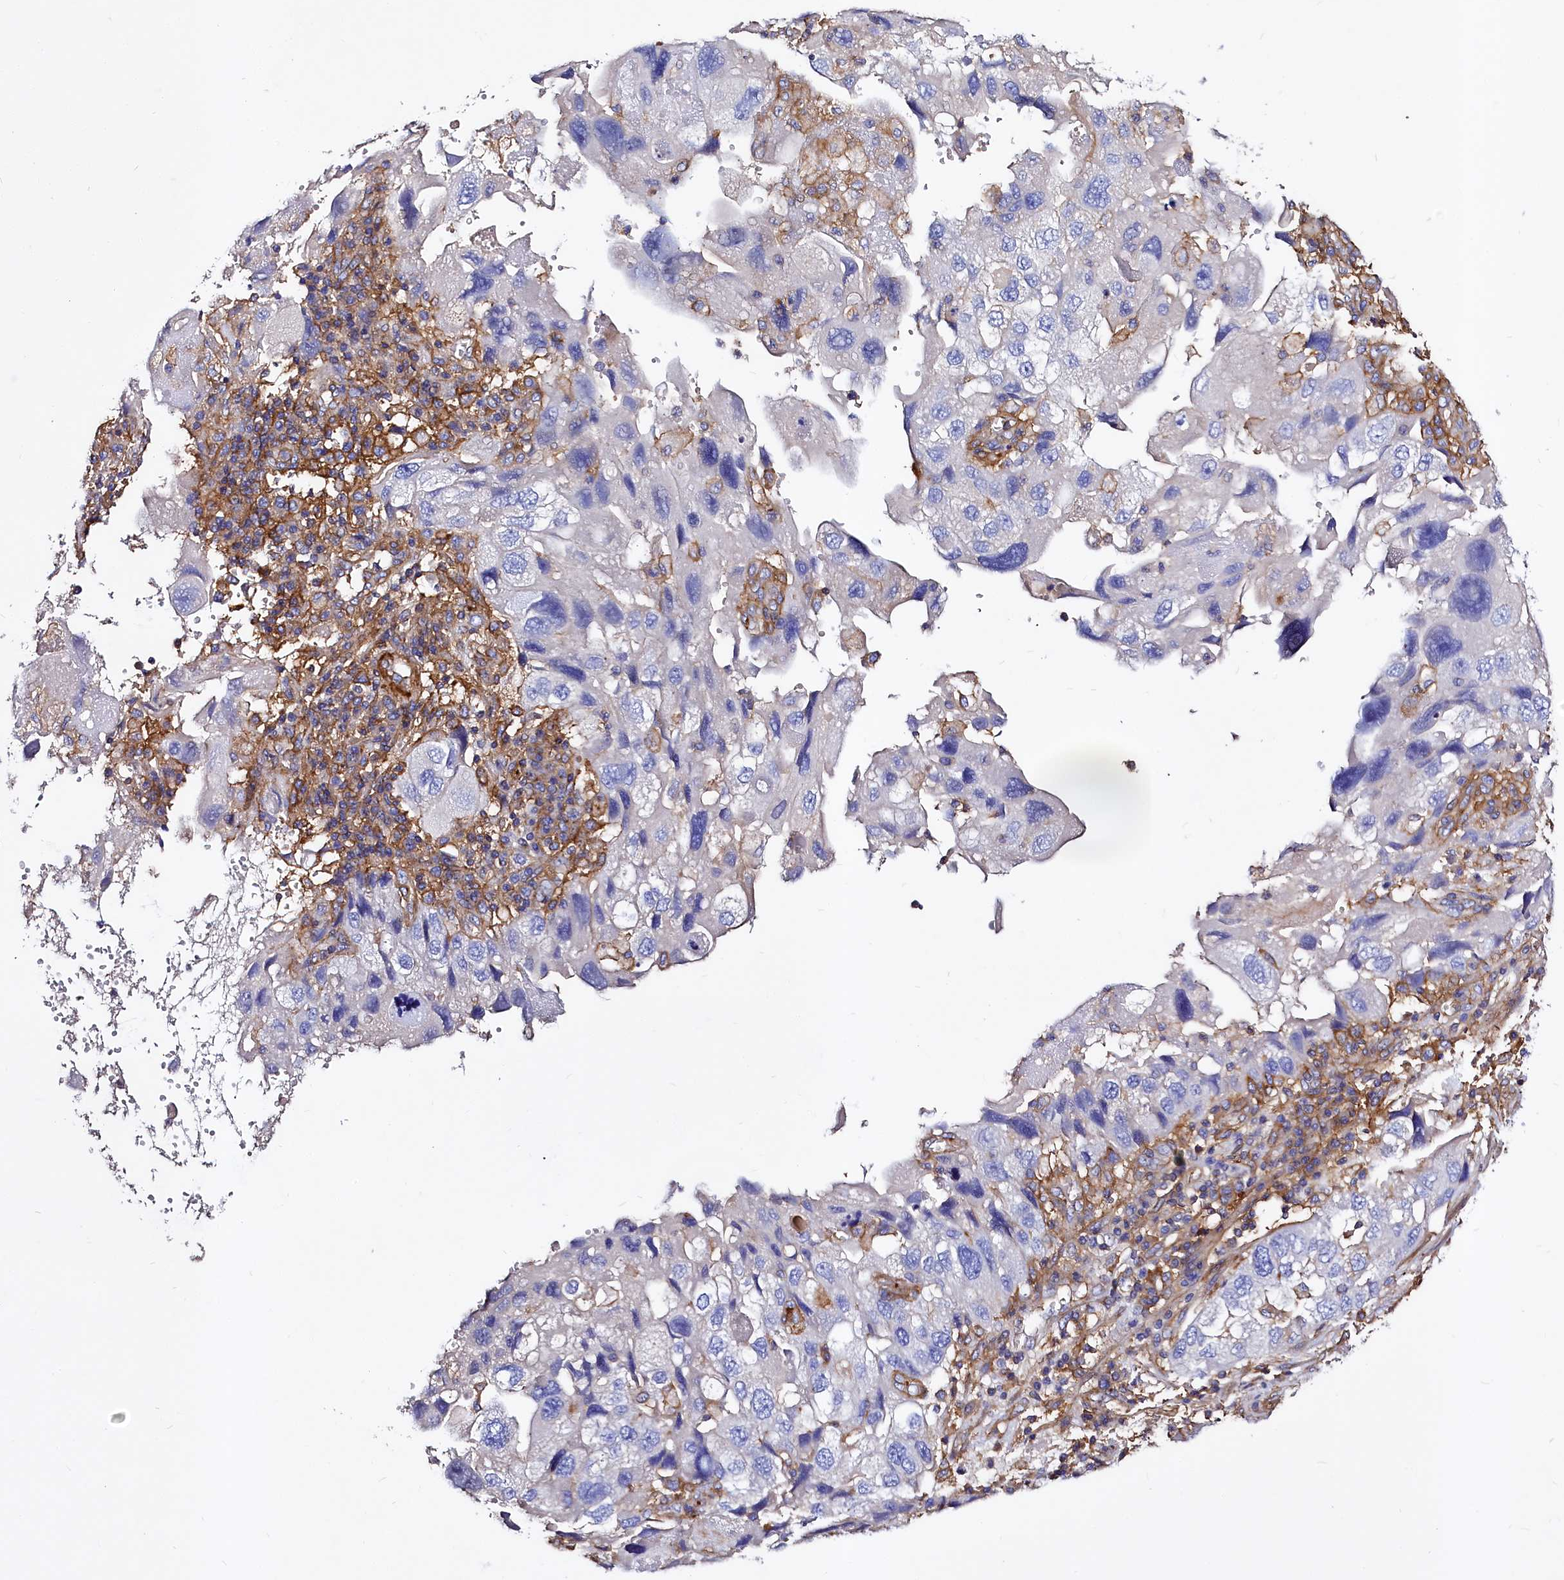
{"staining": {"intensity": "negative", "quantity": "none", "location": "none"}, "tissue": "endometrial cancer", "cell_type": "Tumor cells", "image_type": "cancer", "snomed": [{"axis": "morphology", "description": "Adenocarcinoma, NOS"}, {"axis": "topography", "description": "Endometrium"}], "caption": "High power microscopy image of an immunohistochemistry histopathology image of endometrial cancer (adenocarcinoma), revealing no significant staining in tumor cells.", "gene": "ANO6", "patient": {"sex": "female", "age": 49}}